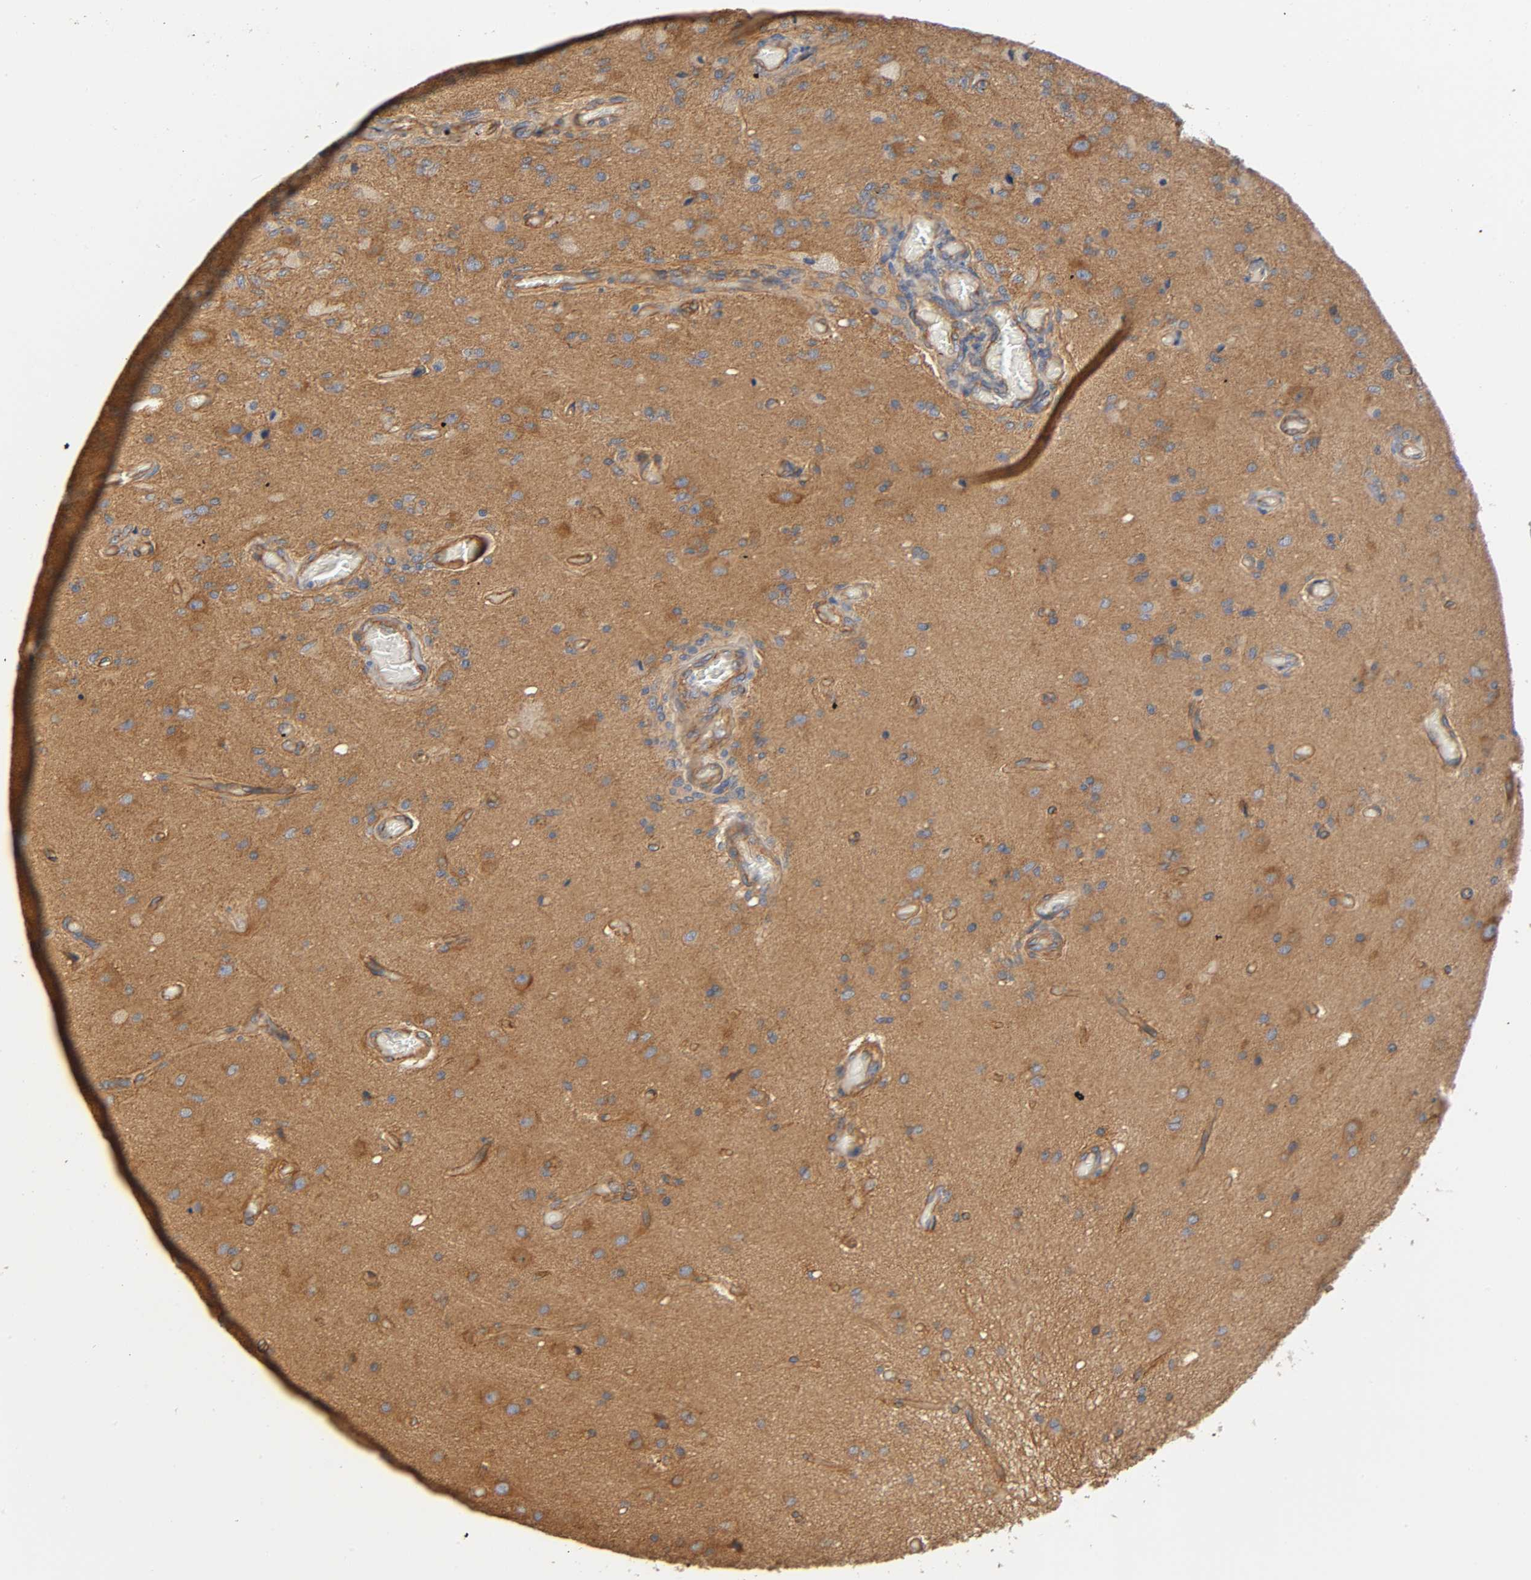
{"staining": {"intensity": "moderate", "quantity": ">75%", "location": "cytoplasmic/membranous"}, "tissue": "glioma", "cell_type": "Tumor cells", "image_type": "cancer", "snomed": [{"axis": "morphology", "description": "Normal tissue, NOS"}, {"axis": "morphology", "description": "Glioma, malignant, High grade"}, {"axis": "topography", "description": "Cerebral cortex"}], "caption": "The immunohistochemical stain shows moderate cytoplasmic/membranous staining in tumor cells of glioma tissue. (DAB = brown stain, brightfield microscopy at high magnification).", "gene": "MARS1", "patient": {"sex": "male", "age": 77}}